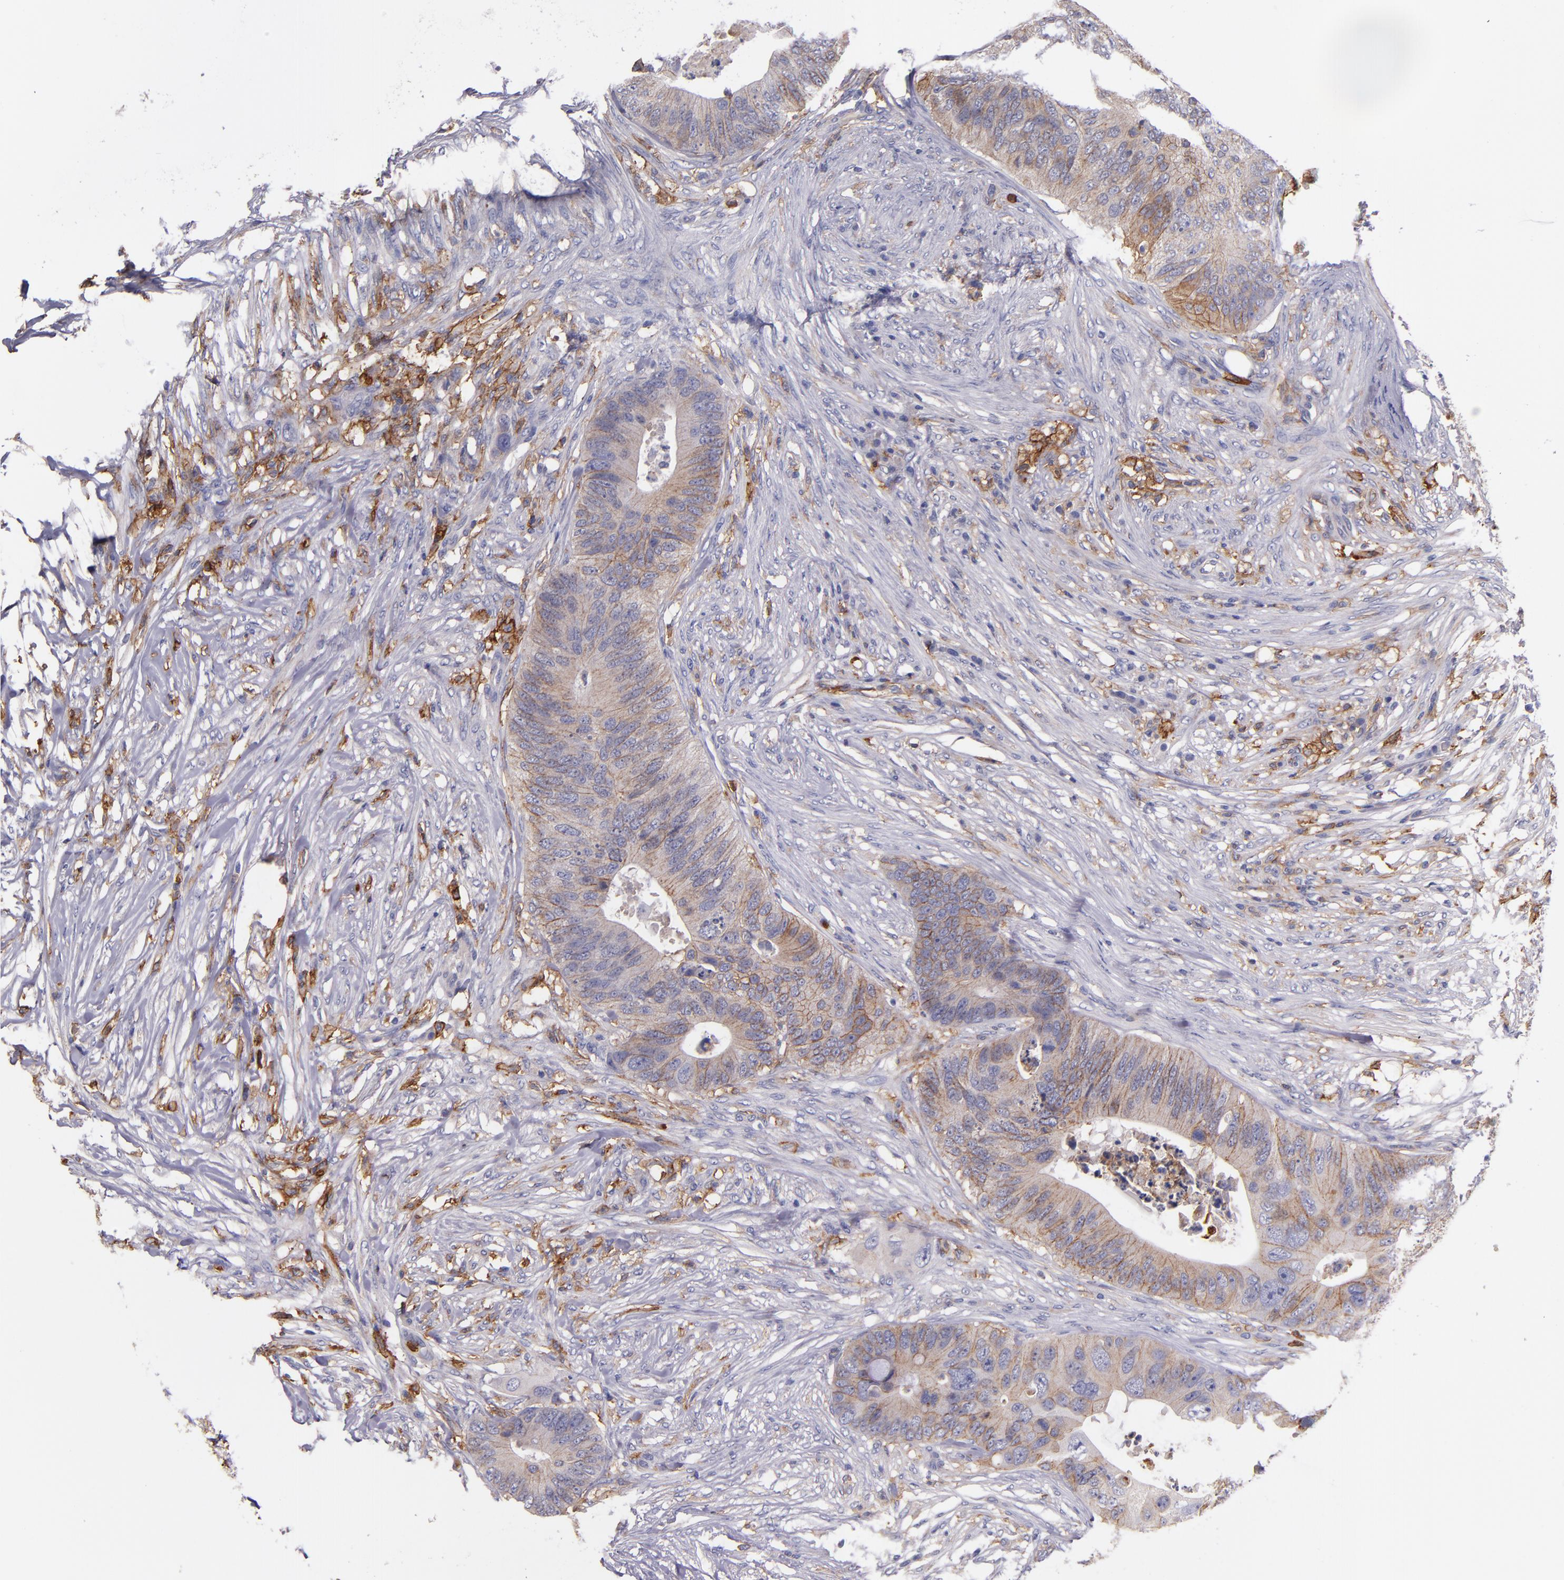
{"staining": {"intensity": "moderate", "quantity": ">75%", "location": "cytoplasmic/membranous"}, "tissue": "colorectal cancer", "cell_type": "Tumor cells", "image_type": "cancer", "snomed": [{"axis": "morphology", "description": "Adenocarcinoma, NOS"}, {"axis": "topography", "description": "Colon"}], "caption": "This is a photomicrograph of immunohistochemistry (IHC) staining of colorectal cancer (adenocarcinoma), which shows moderate expression in the cytoplasmic/membranous of tumor cells.", "gene": "C5AR1", "patient": {"sex": "male", "age": 71}}